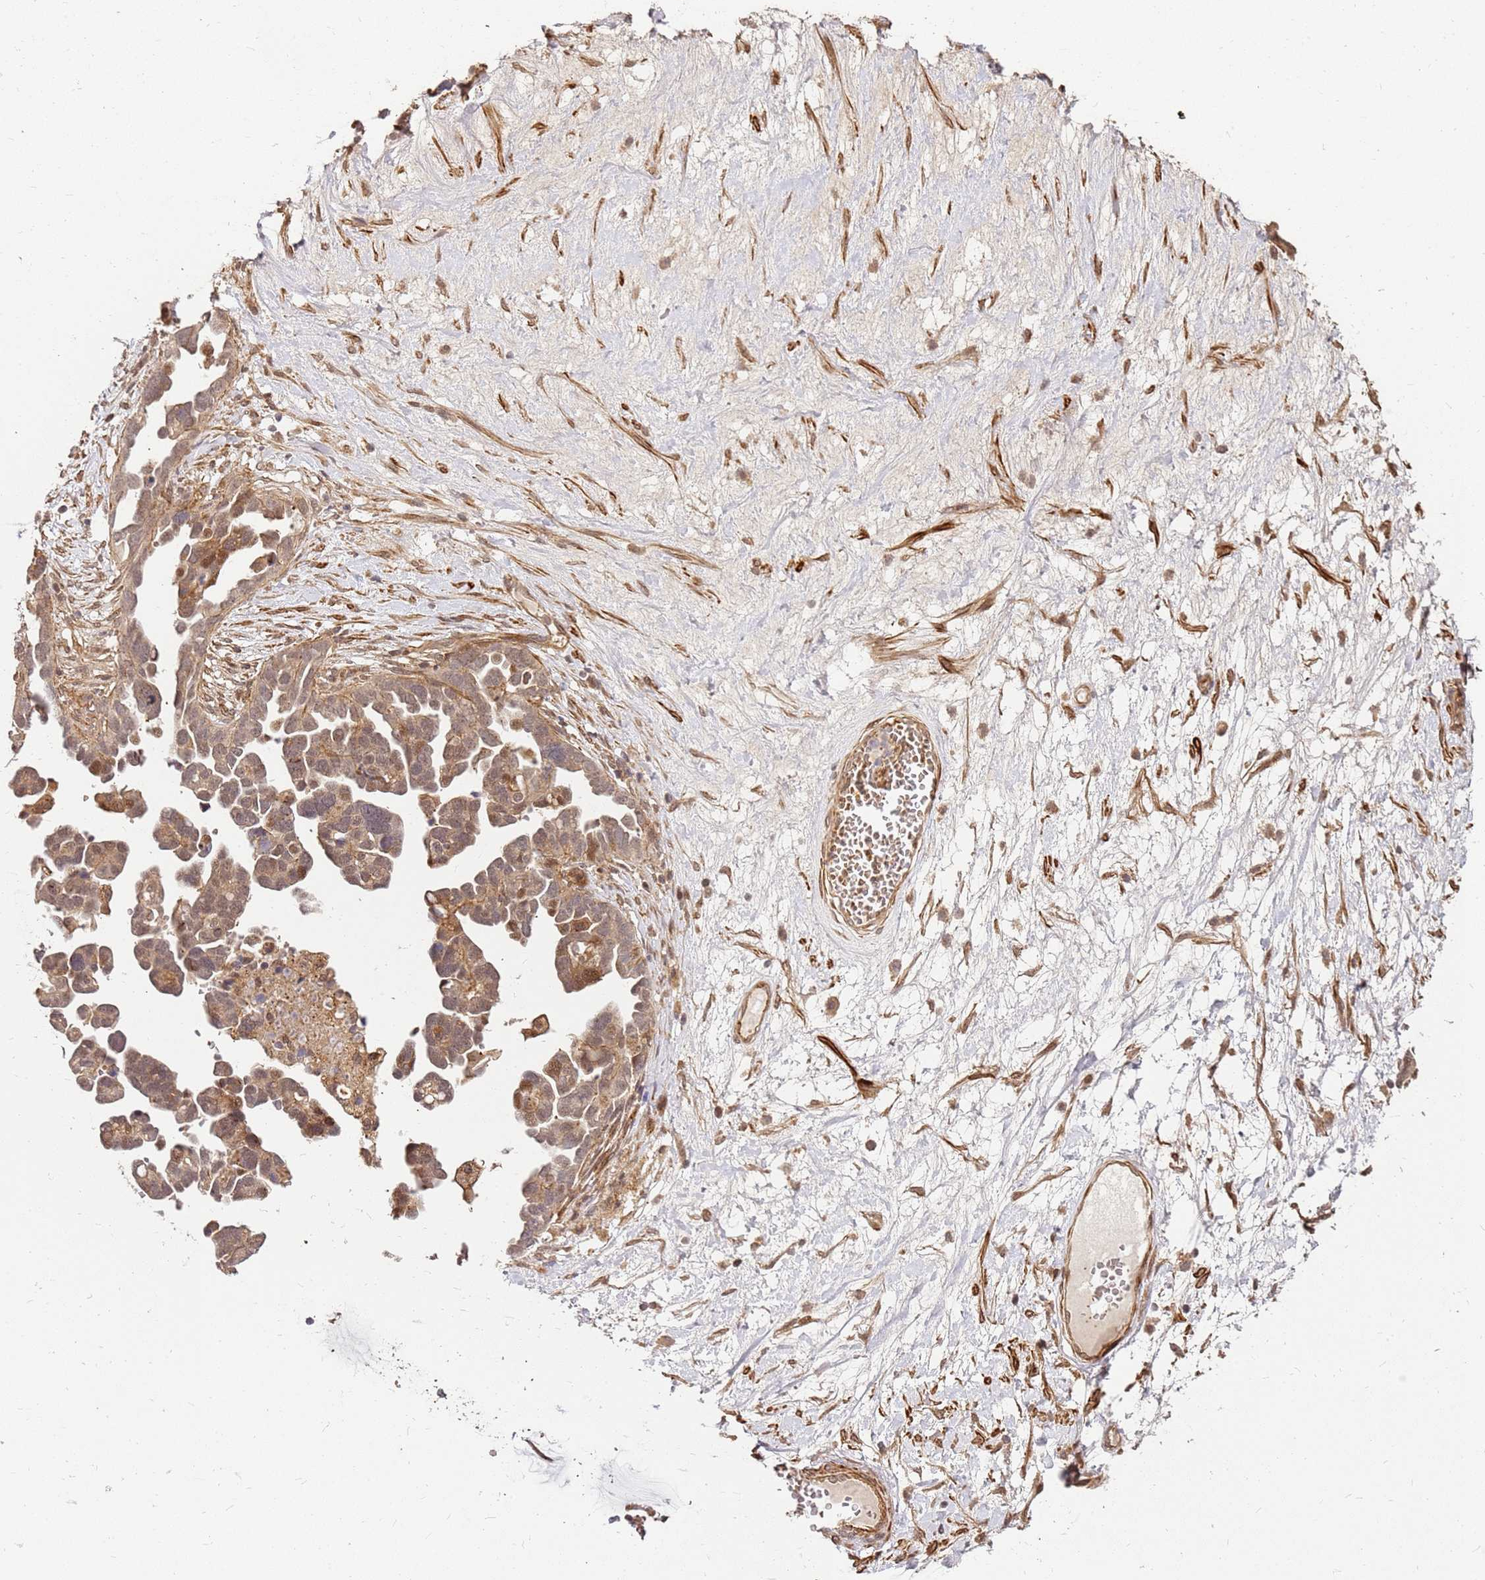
{"staining": {"intensity": "moderate", "quantity": ">75%", "location": "nuclear"}, "tissue": "ovarian cancer", "cell_type": "Tumor cells", "image_type": "cancer", "snomed": [{"axis": "morphology", "description": "Cystadenocarcinoma, serous, NOS"}, {"axis": "topography", "description": "Ovary"}], "caption": "High-power microscopy captured an immunohistochemistry micrograph of ovarian serous cystadenocarcinoma, revealing moderate nuclear positivity in approximately >75% of tumor cells.", "gene": "ST18", "patient": {"sex": "female", "age": 54}}